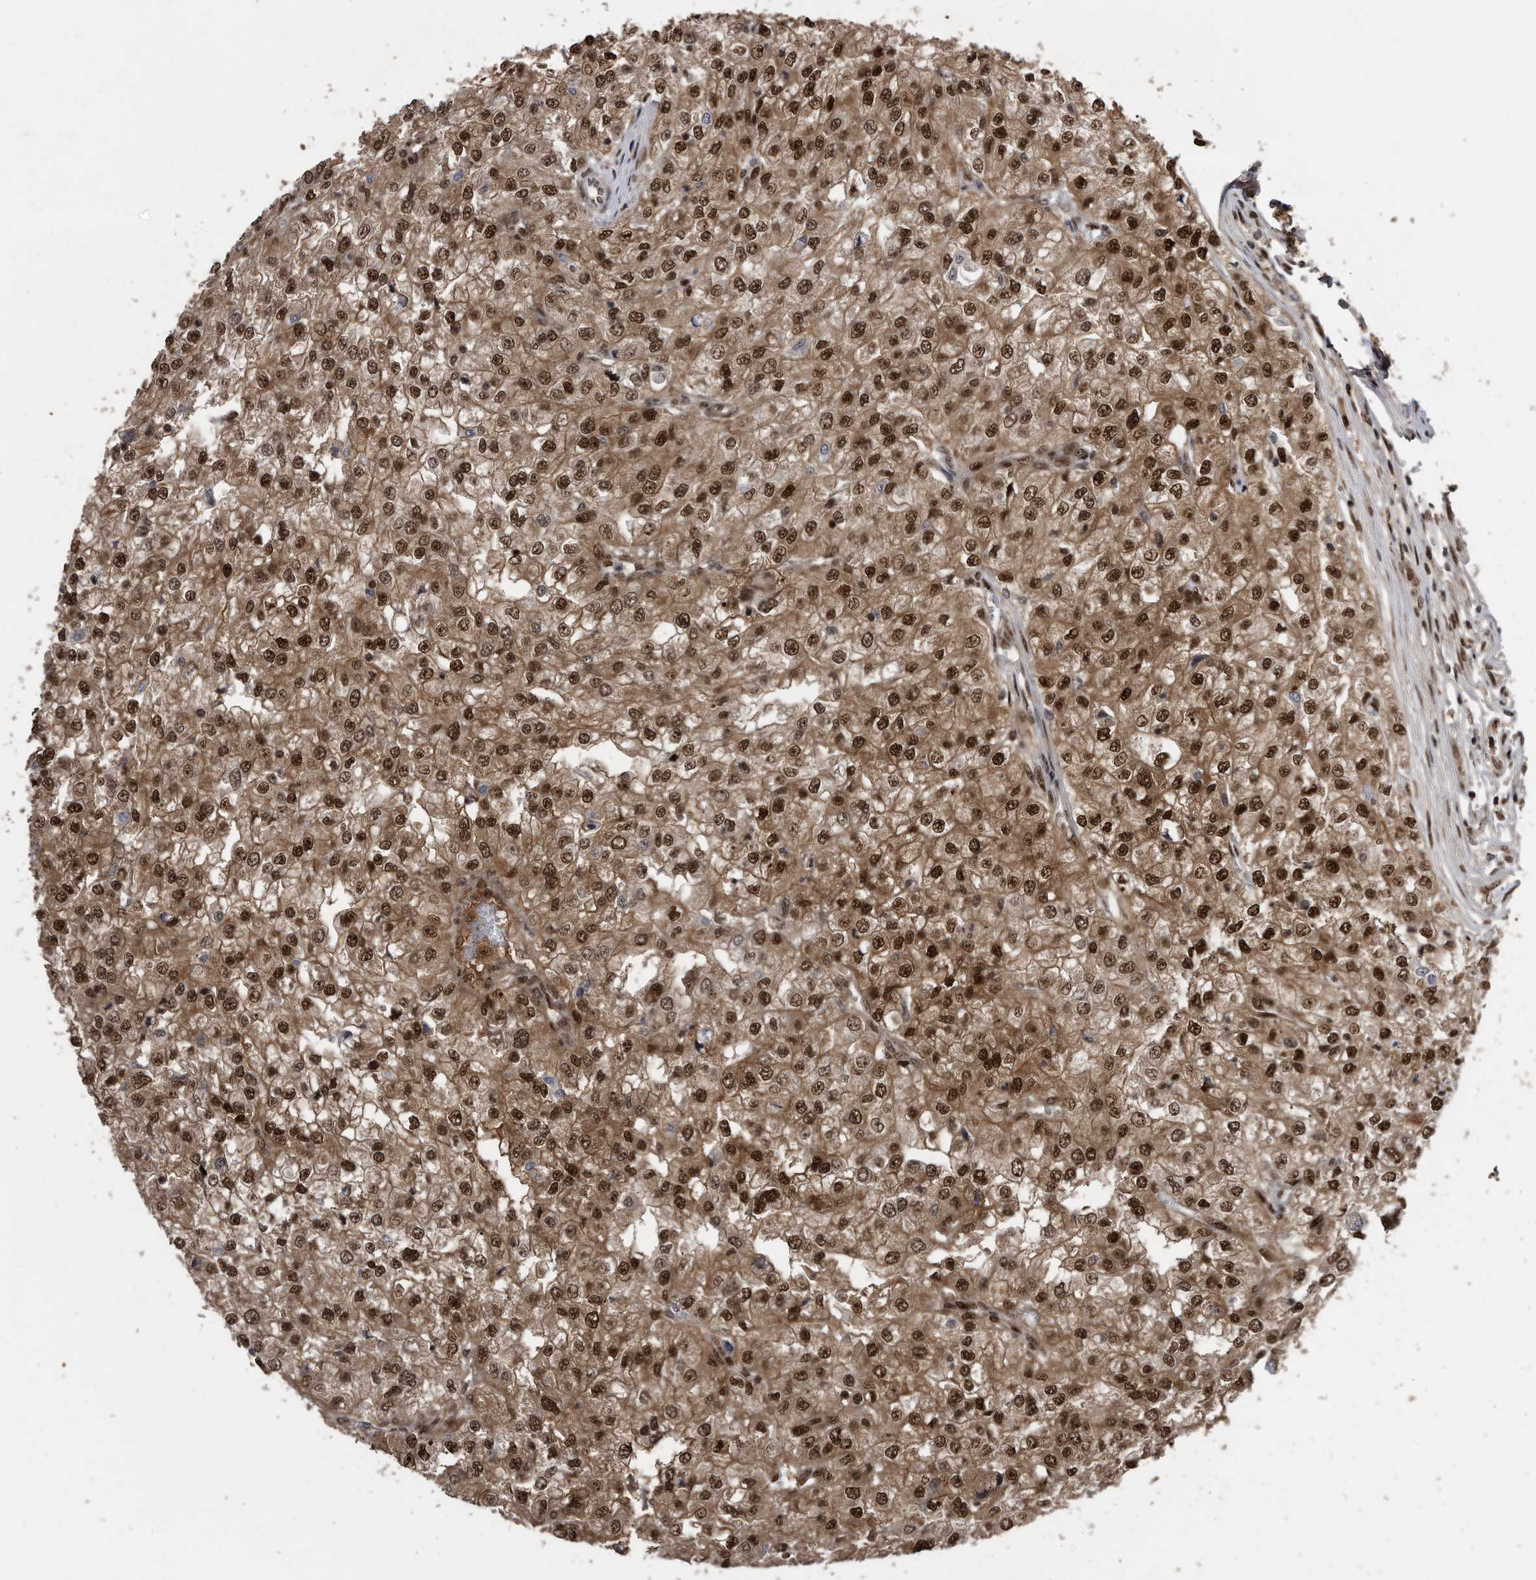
{"staining": {"intensity": "strong", "quantity": ">75%", "location": "cytoplasmic/membranous,nuclear"}, "tissue": "renal cancer", "cell_type": "Tumor cells", "image_type": "cancer", "snomed": [{"axis": "morphology", "description": "Adenocarcinoma, NOS"}, {"axis": "topography", "description": "Kidney"}], "caption": "Immunohistochemistry (IHC) of human renal adenocarcinoma demonstrates high levels of strong cytoplasmic/membranous and nuclear positivity in about >75% of tumor cells. (DAB (3,3'-diaminobenzidine) IHC with brightfield microscopy, high magnification).", "gene": "RAD23B", "patient": {"sex": "female", "age": 54}}